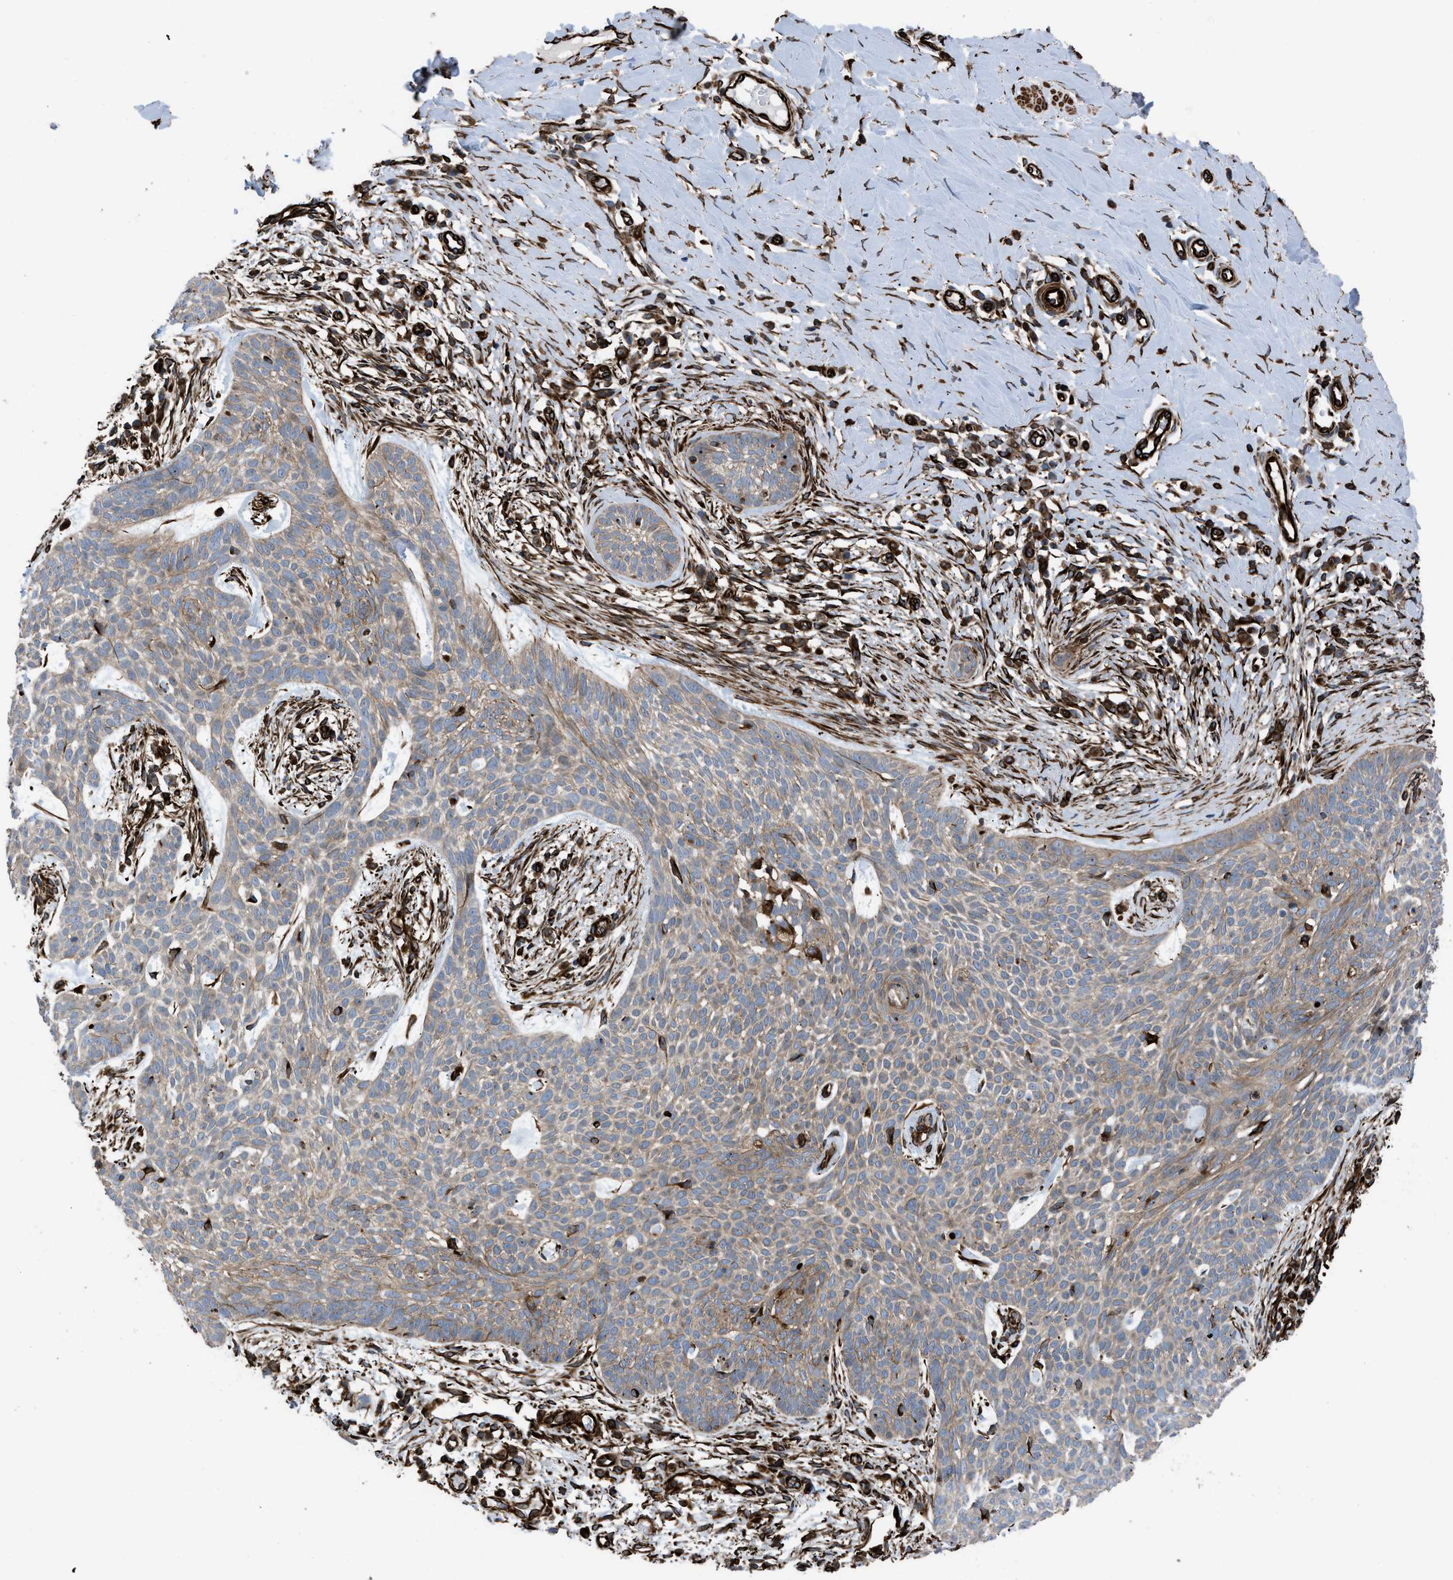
{"staining": {"intensity": "weak", "quantity": ">75%", "location": "cytoplasmic/membranous"}, "tissue": "skin cancer", "cell_type": "Tumor cells", "image_type": "cancer", "snomed": [{"axis": "morphology", "description": "Basal cell carcinoma"}, {"axis": "topography", "description": "Skin"}], "caption": "Human basal cell carcinoma (skin) stained with a brown dye exhibits weak cytoplasmic/membranous positive staining in about >75% of tumor cells.", "gene": "PTPRE", "patient": {"sex": "female", "age": 59}}